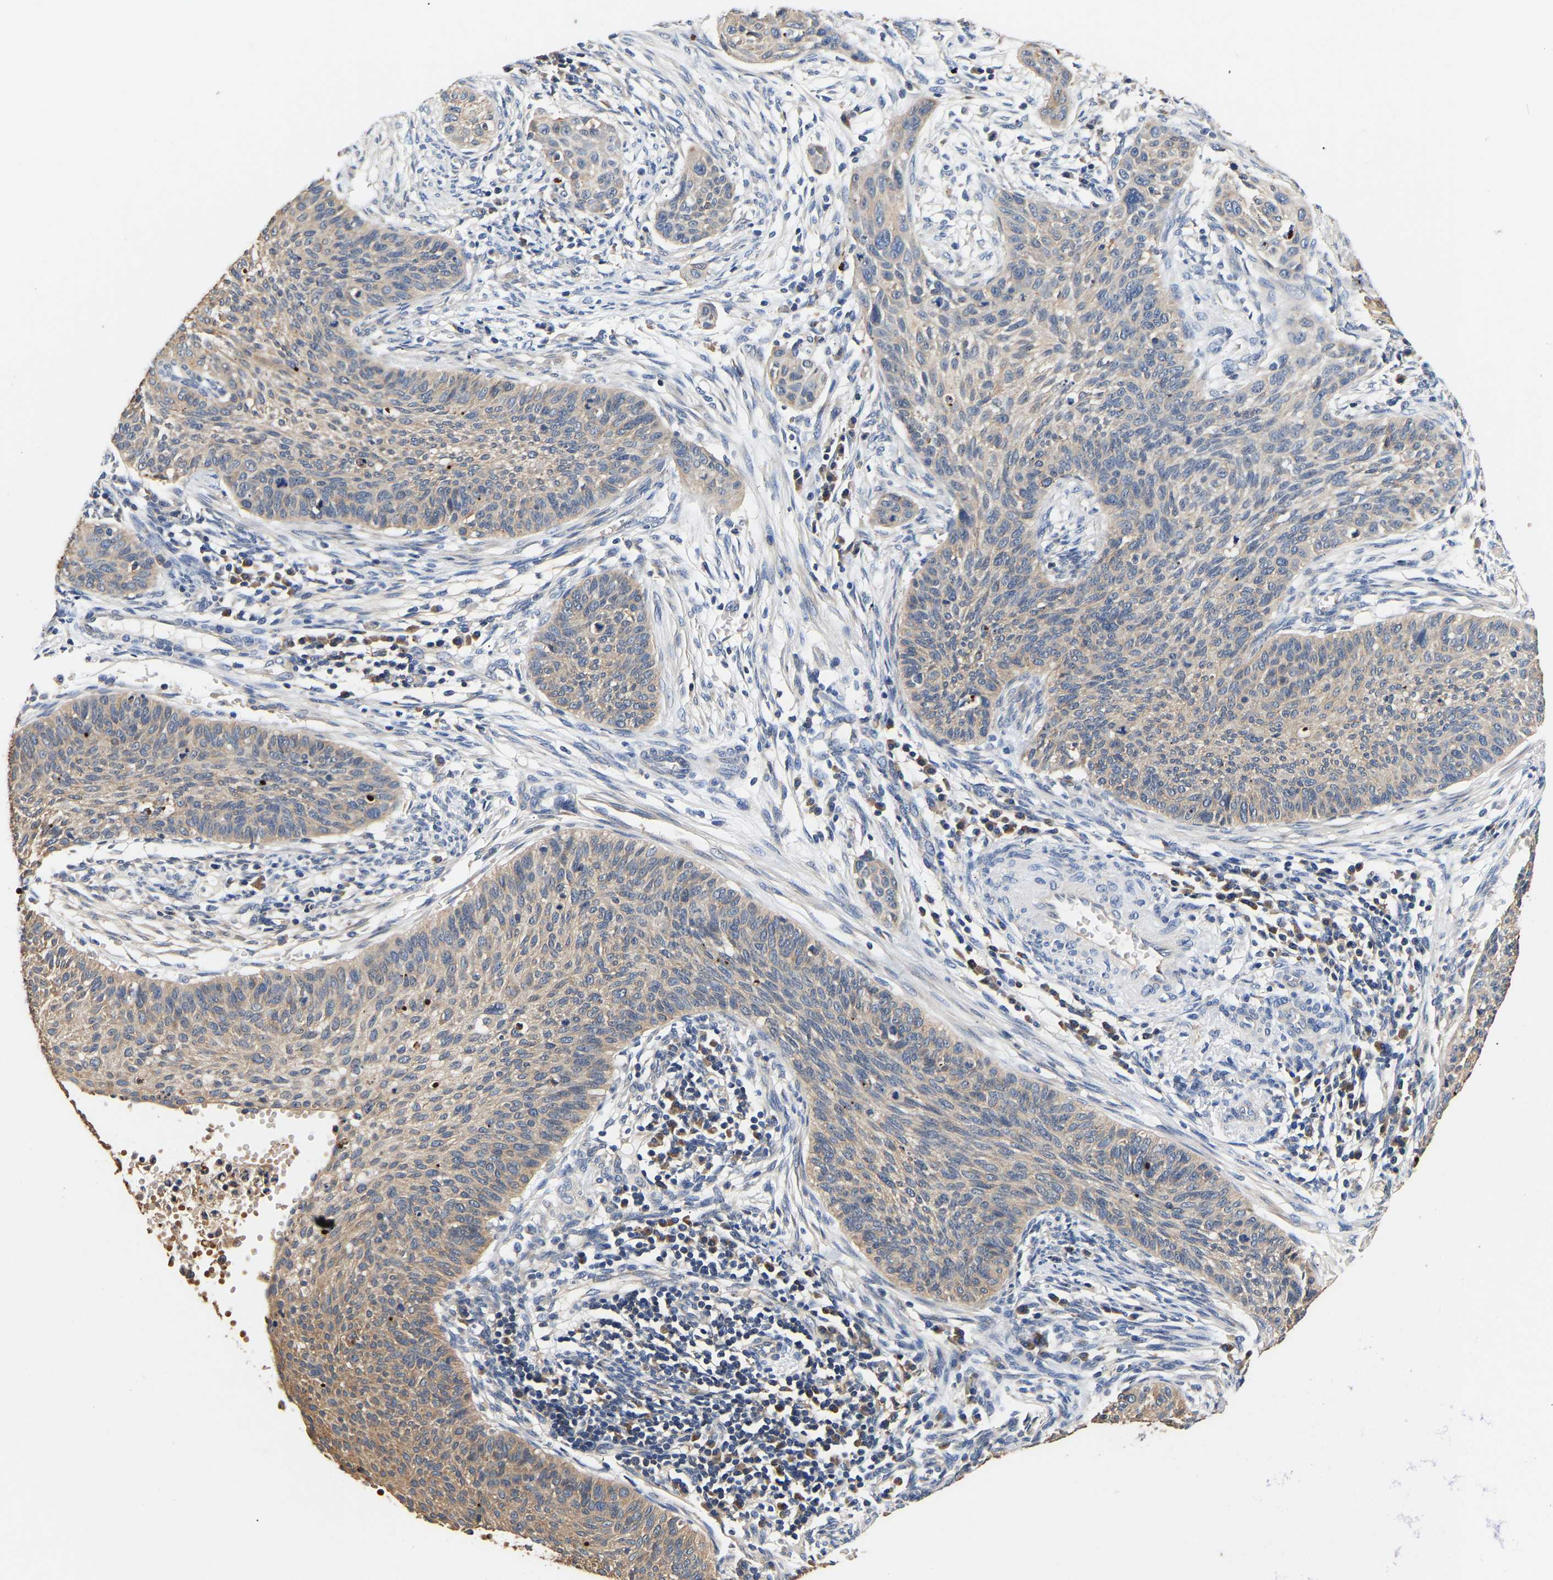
{"staining": {"intensity": "moderate", "quantity": "<25%", "location": "cytoplasmic/membranous"}, "tissue": "cervical cancer", "cell_type": "Tumor cells", "image_type": "cancer", "snomed": [{"axis": "morphology", "description": "Squamous cell carcinoma, NOS"}, {"axis": "topography", "description": "Cervix"}], "caption": "Human squamous cell carcinoma (cervical) stained with a protein marker reveals moderate staining in tumor cells.", "gene": "LRBA", "patient": {"sex": "female", "age": 70}}